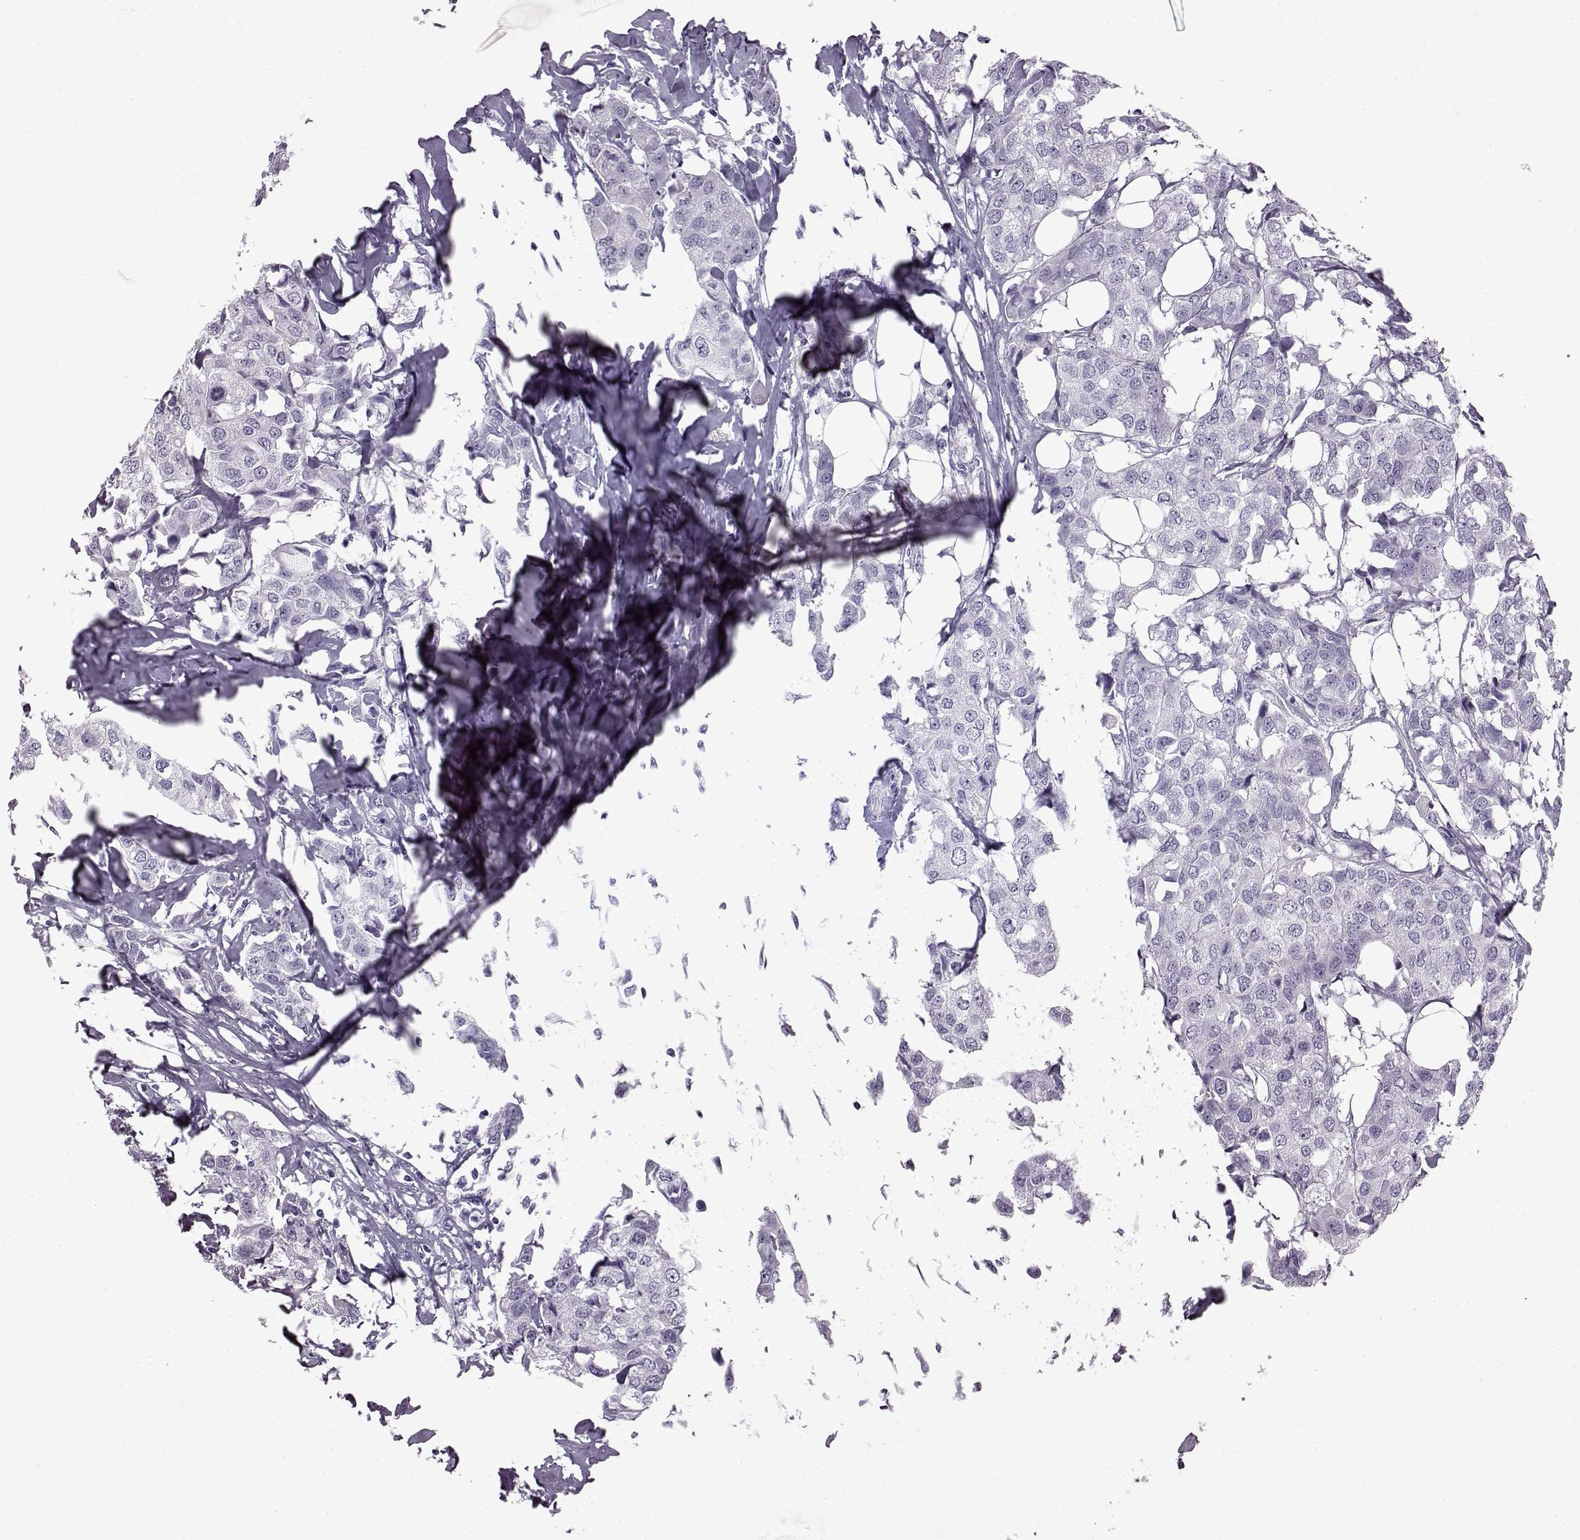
{"staining": {"intensity": "negative", "quantity": "none", "location": "none"}, "tissue": "breast cancer", "cell_type": "Tumor cells", "image_type": "cancer", "snomed": [{"axis": "morphology", "description": "Duct carcinoma"}, {"axis": "topography", "description": "Breast"}], "caption": "The histopathology image reveals no staining of tumor cells in breast intraductal carcinoma.", "gene": "SLC28A2", "patient": {"sex": "female", "age": 80}}